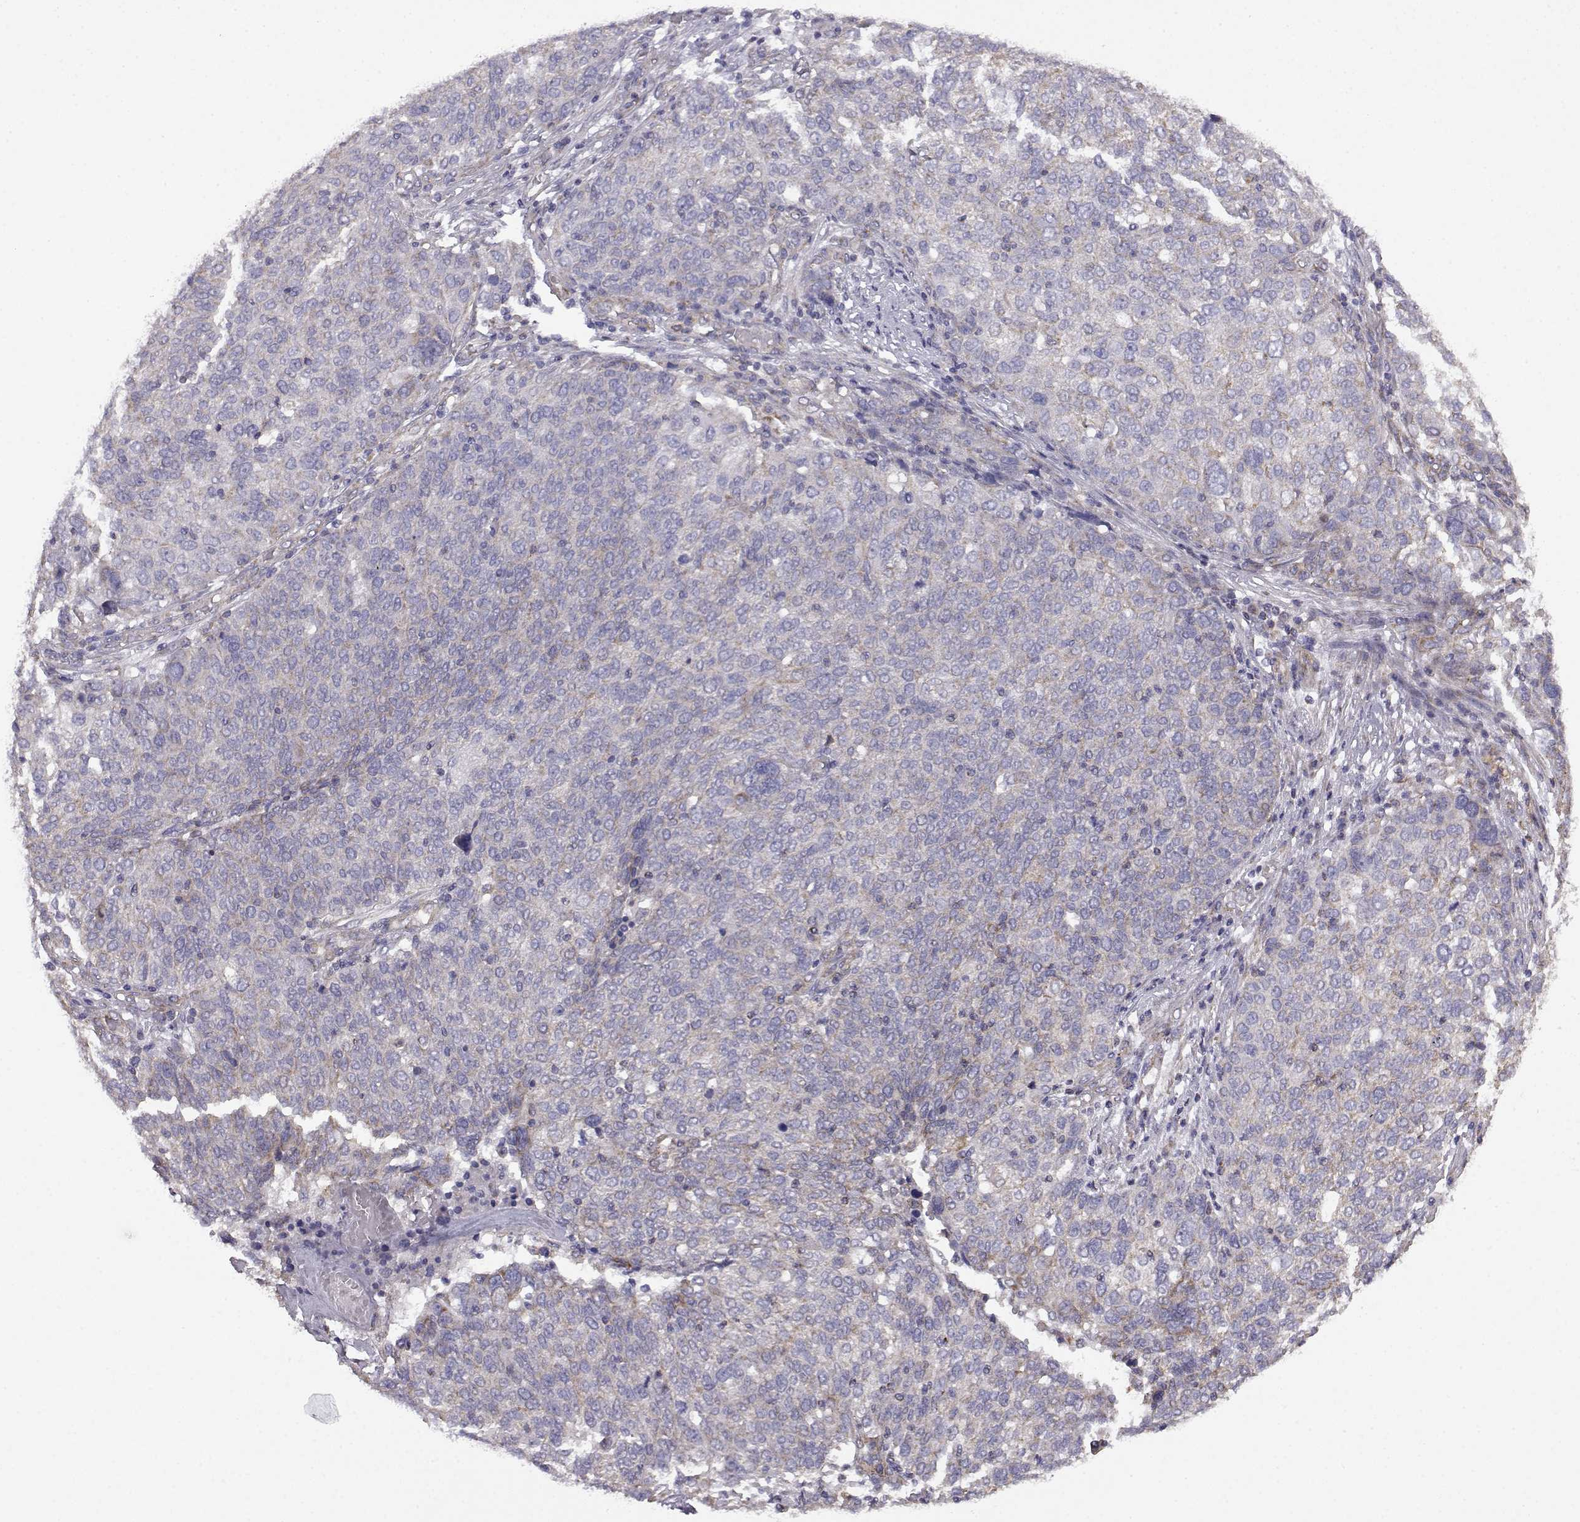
{"staining": {"intensity": "negative", "quantity": "none", "location": "none"}, "tissue": "ovarian cancer", "cell_type": "Tumor cells", "image_type": "cancer", "snomed": [{"axis": "morphology", "description": "Carcinoma, endometroid"}, {"axis": "topography", "description": "Ovary"}], "caption": "Immunohistochemistry (IHC) micrograph of human ovarian cancer (endometroid carcinoma) stained for a protein (brown), which reveals no positivity in tumor cells.", "gene": "DDC", "patient": {"sex": "female", "age": 58}}